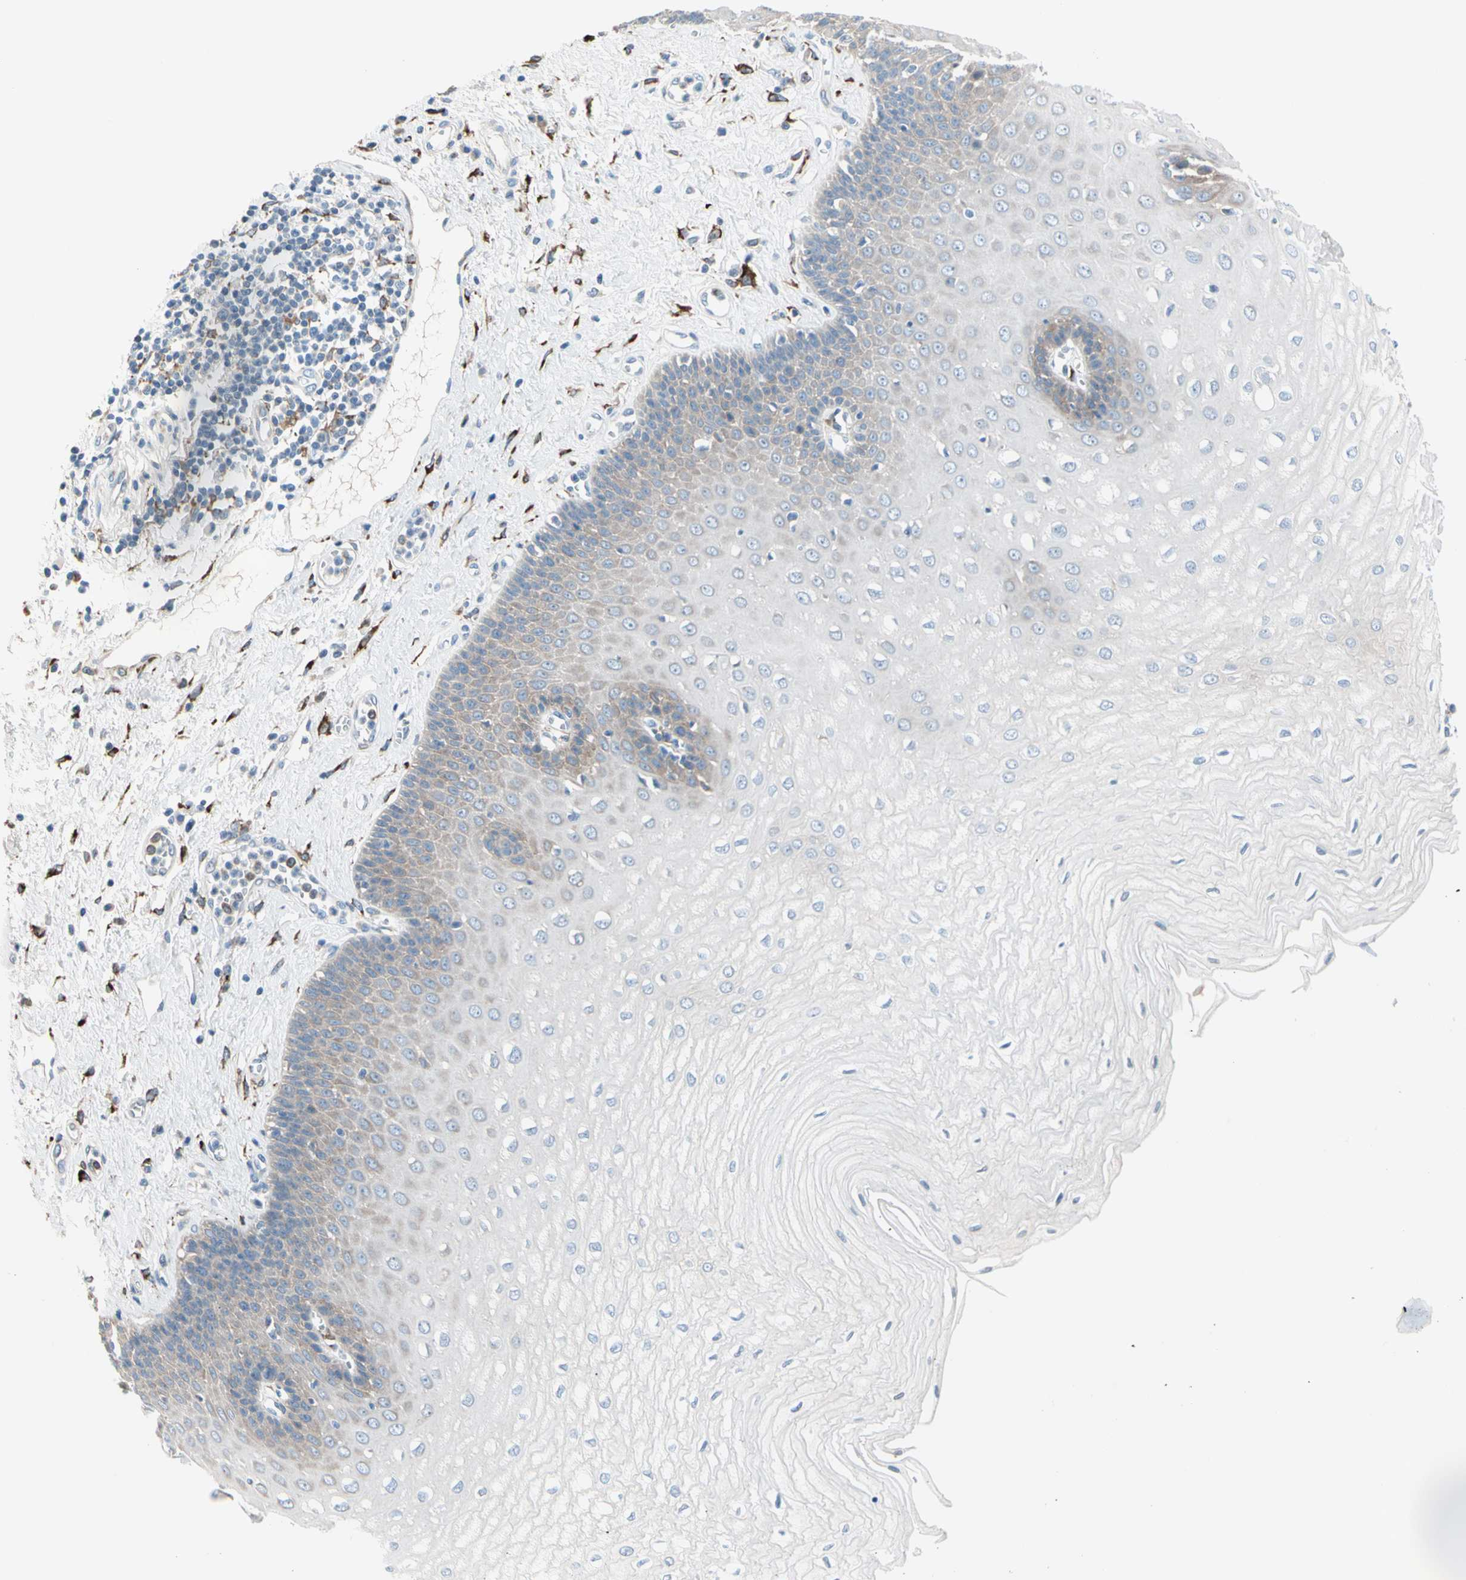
{"staining": {"intensity": "weak", "quantity": "<25%", "location": "cytoplasmic/membranous"}, "tissue": "esophagus", "cell_type": "Squamous epithelial cells", "image_type": "normal", "snomed": [{"axis": "morphology", "description": "Normal tissue, NOS"}, {"axis": "morphology", "description": "Squamous cell carcinoma, NOS"}, {"axis": "topography", "description": "Esophagus"}], "caption": "Squamous epithelial cells show no significant protein staining in unremarkable esophagus. (Brightfield microscopy of DAB immunohistochemistry (IHC) at high magnification).", "gene": "LRPAP1", "patient": {"sex": "male", "age": 65}}